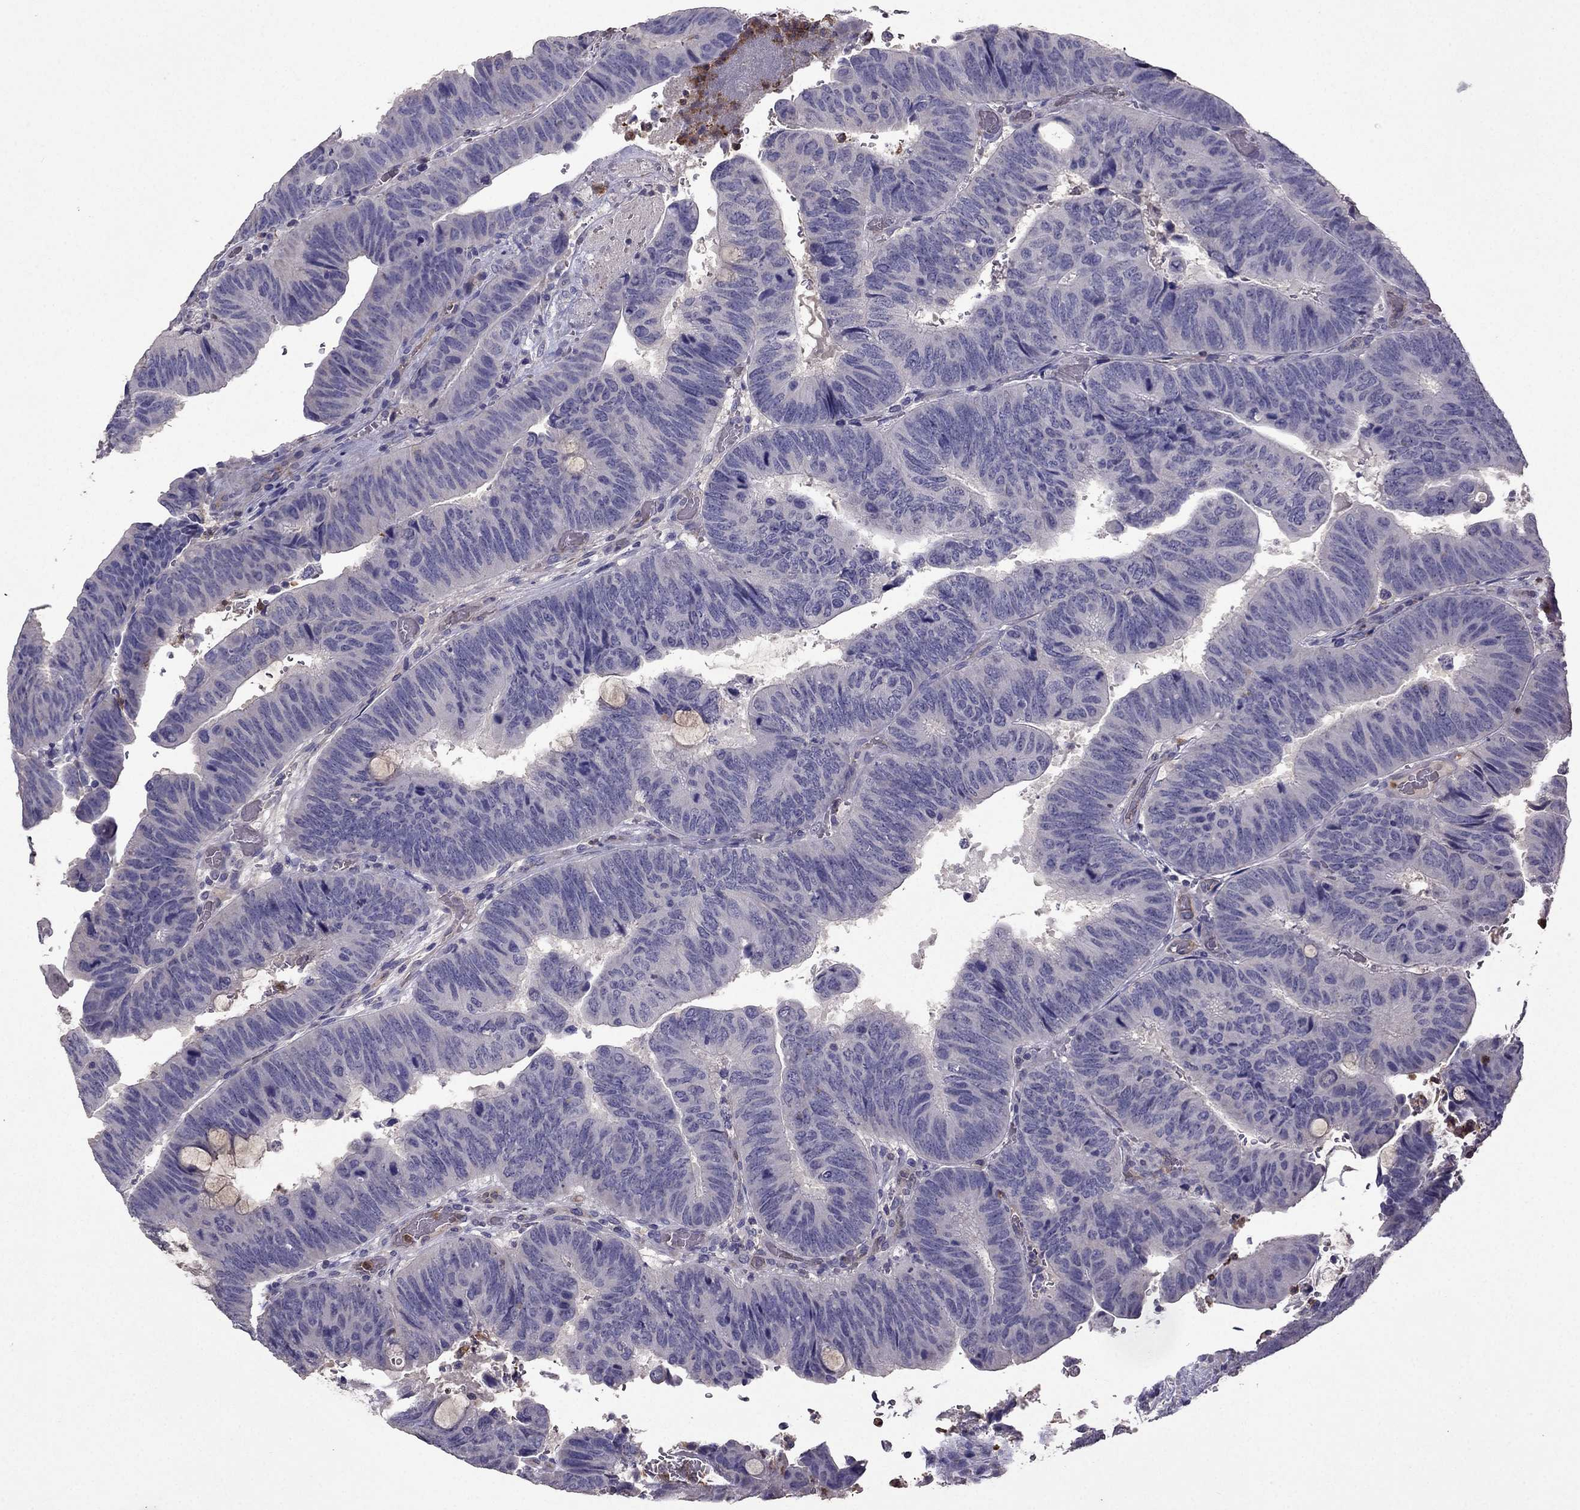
{"staining": {"intensity": "negative", "quantity": "none", "location": "none"}, "tissue": "colorectal cancer", "cell_type": "Tumor cells", "image_type": "cancer", "snomed": [{"axis": "morphology", "description": "Normal tissue, NOS"}, {"axis": "morphology", "description": "Adenocarcinoma, NOS"}, {"axis": "topography", "description": "Rectum"}], "caption": "Protein analysis of colorectal adenocarcinoma demonstrates no significant positivity in tumor cells. The staining is performed using DAB (3,3'-diaminobenzidine) brown chromogen with nuclei counter-stained in using hematoxylin.", "gene": "RFLNB", "patient": {"sex": "male", "age": 92}}